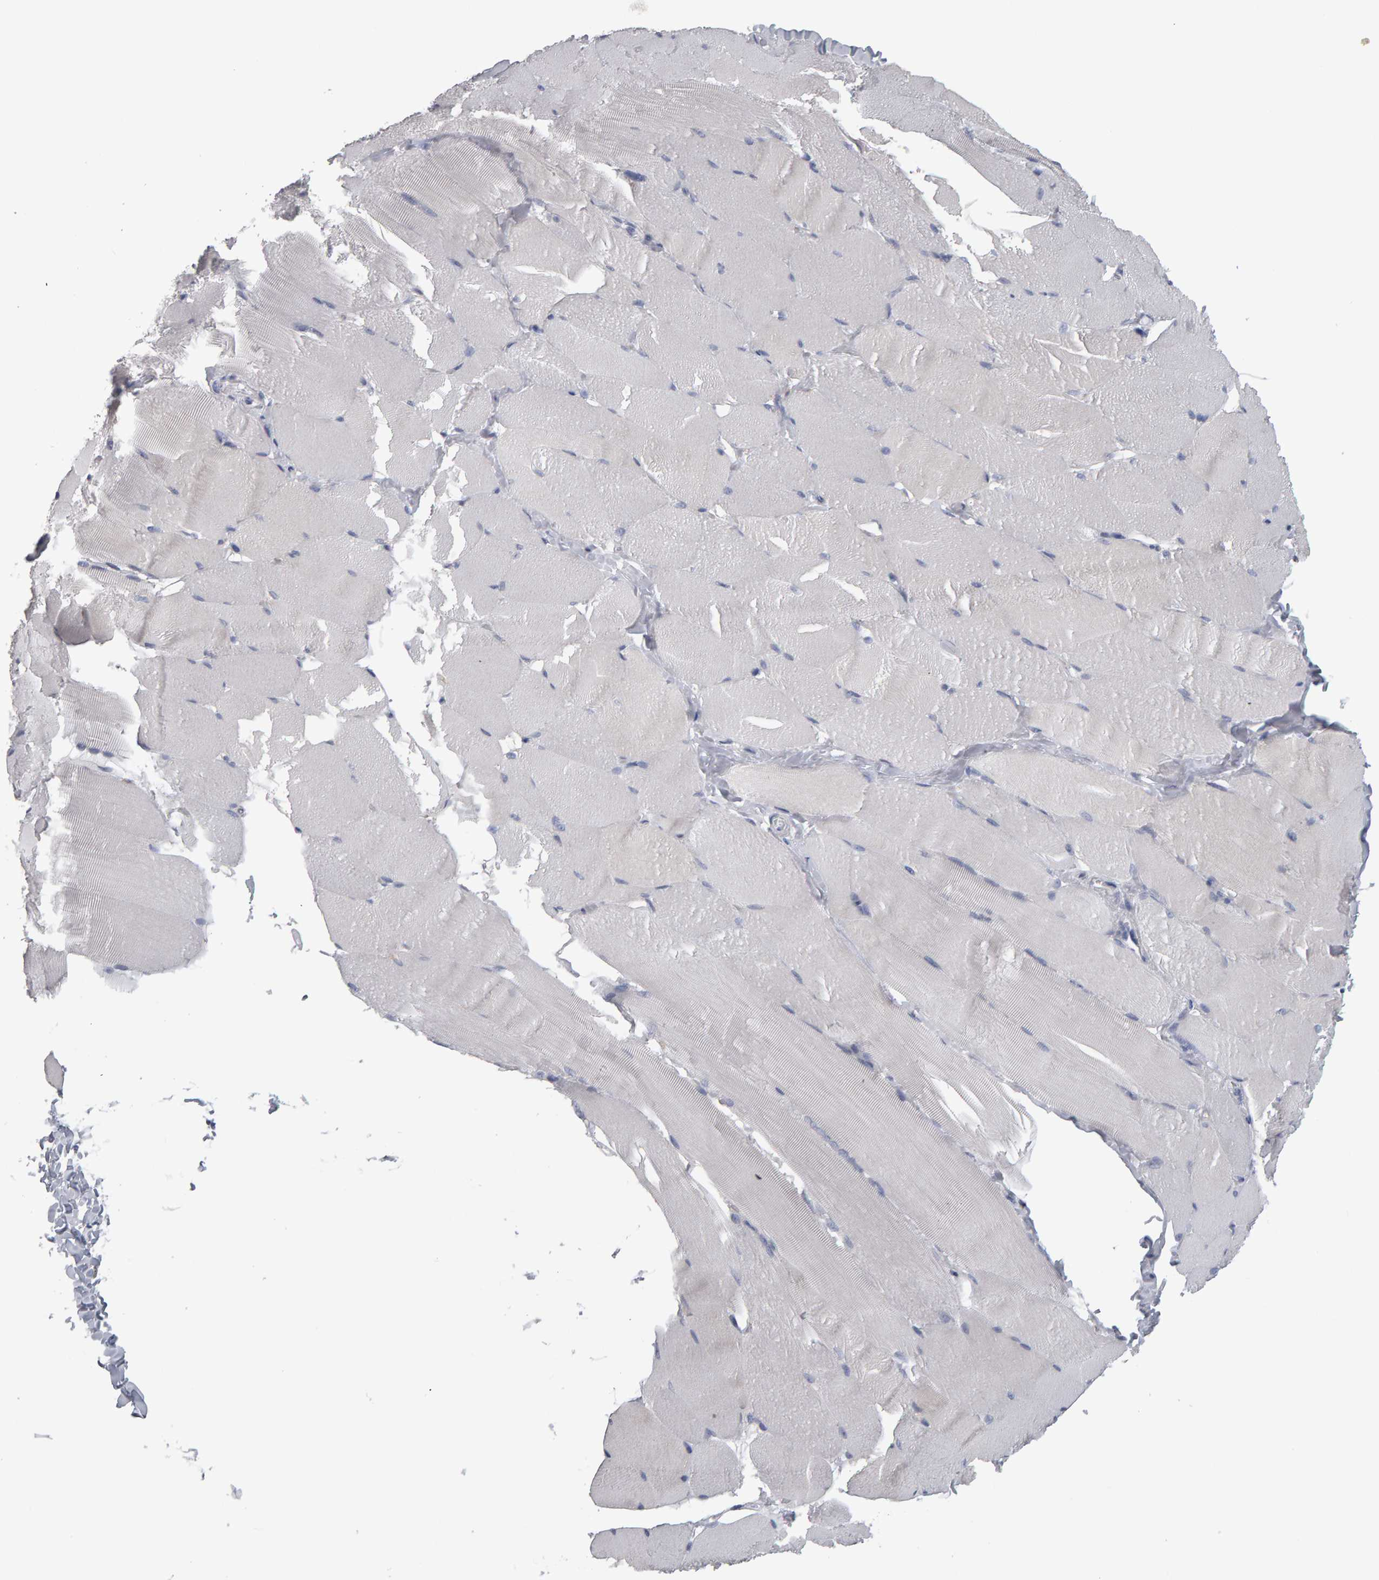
{"staining": {"intensity": "negative", "quantity": "none", "location": "none"}, "tissue": "skeletal muscle", "cell_type": "Myocytes", "image_type": "normal", "snomed": [{"axis": "morphology", "description": "Normal tissue, NOS"}, {"axis": "topography", "description": "Skin"}, {"axis": "topography", "description": "Skeletal muscle"}], "caption": "DAB immunohistochemical staining of normal skeletal muscle demonstrates no significant expression in myocytes.", "gene": "CD38", "patient": {"sex": "male", "age": 83}}